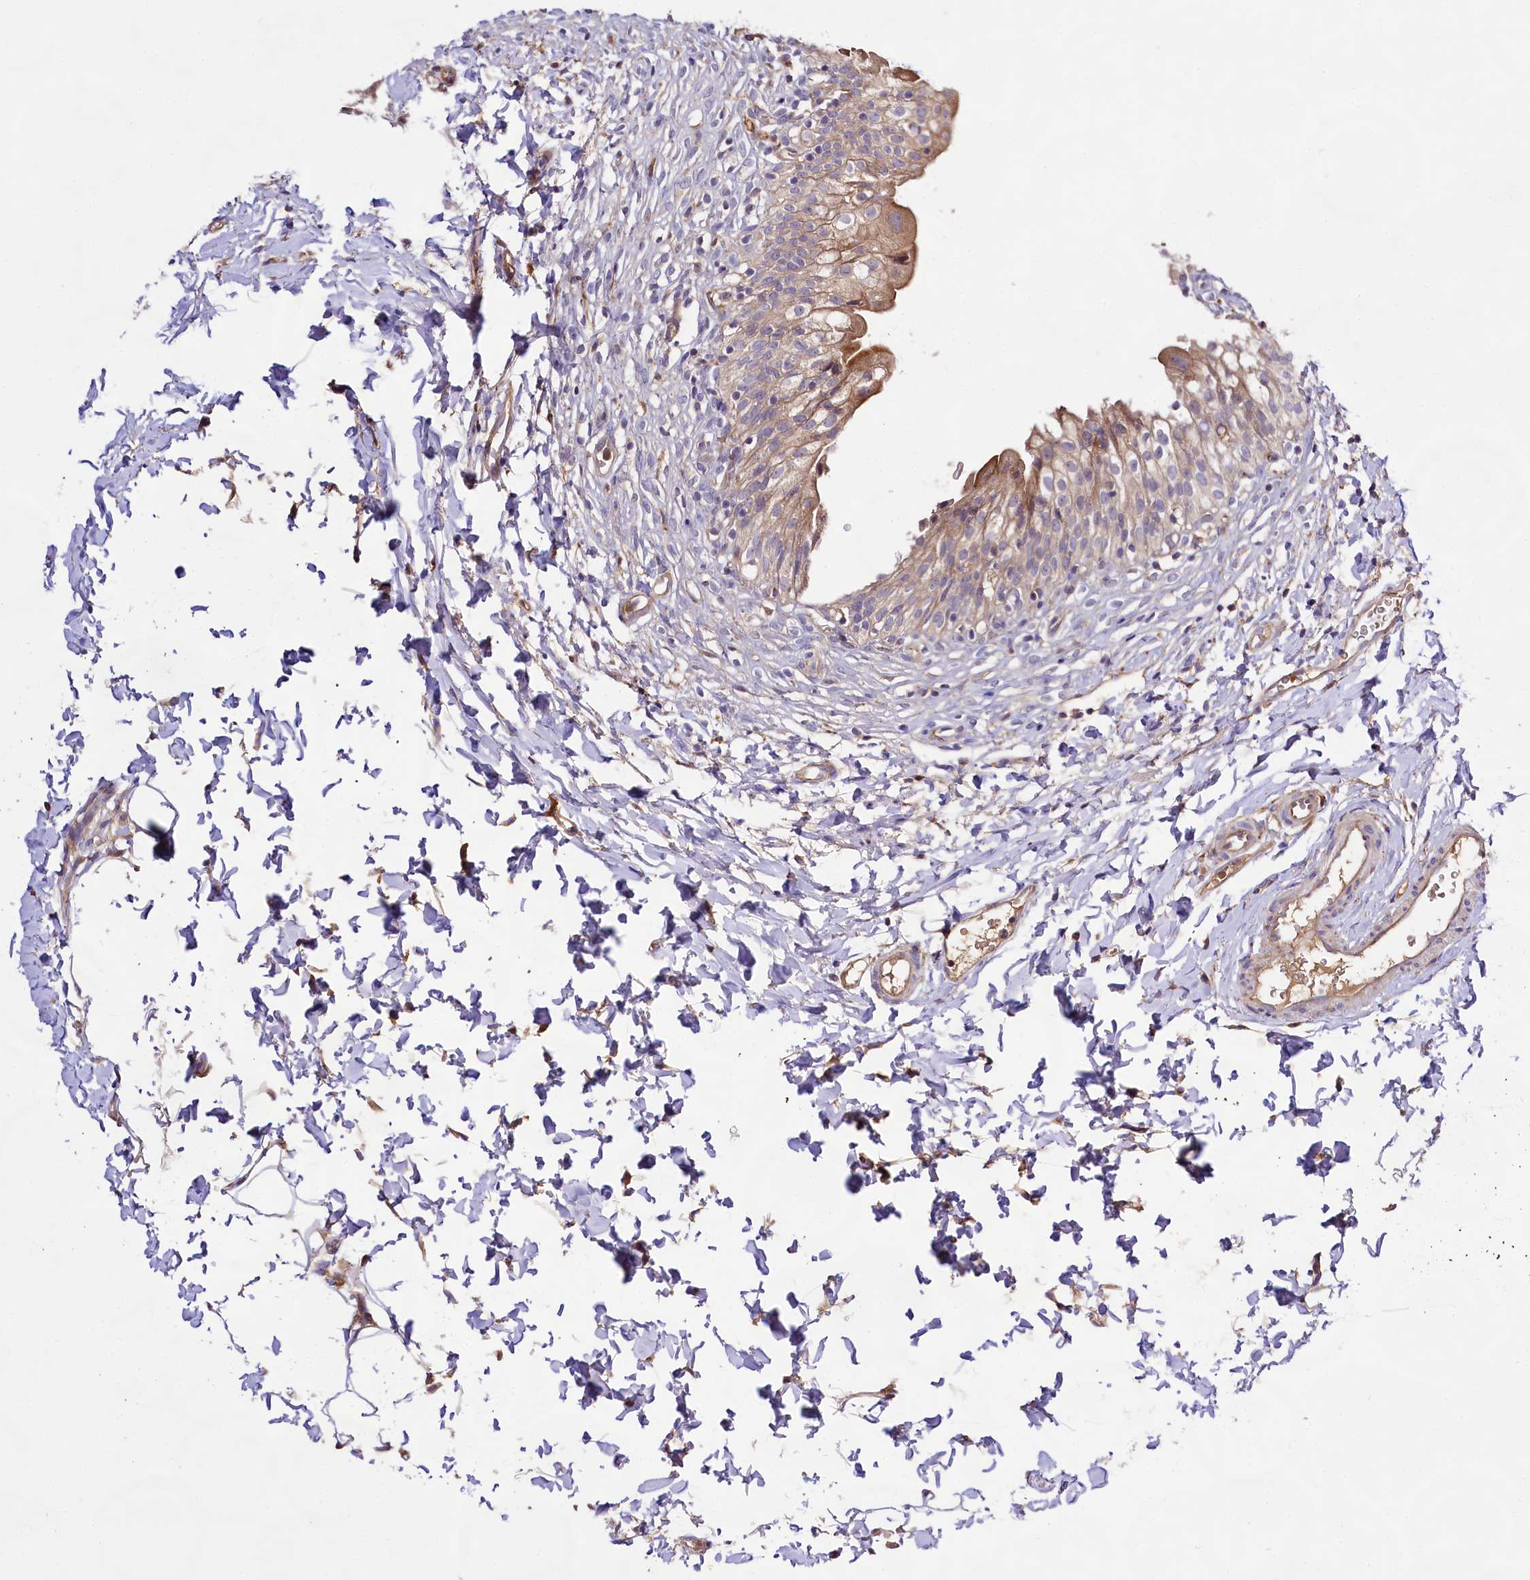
{"staining": {"intensity": "moderate", "quantity": "25%-75%", "location": "cytoplasmic/membranous"}, "tissue": "urinary bladder", "cell_type": "Urothelial cells", "image_type": "normal", "snomed": [{"axis": "morphology", "description": "Normal tissue, NOS"}, {"axis": "topography", "description": "Urinary bladder"}], "caption": "Immunohistochemistry photomicrograph of normal urinary bladder: urinary bladder stained using IHC exhibits medium levels of moderate protein expression localized specifically in the cytoplasmic/membranous of urothelial cells, appearing as a cytoplasmic/membranous brown color.", "gene": "DMXL2", "patient": {"sex": "male", "age": 55}}